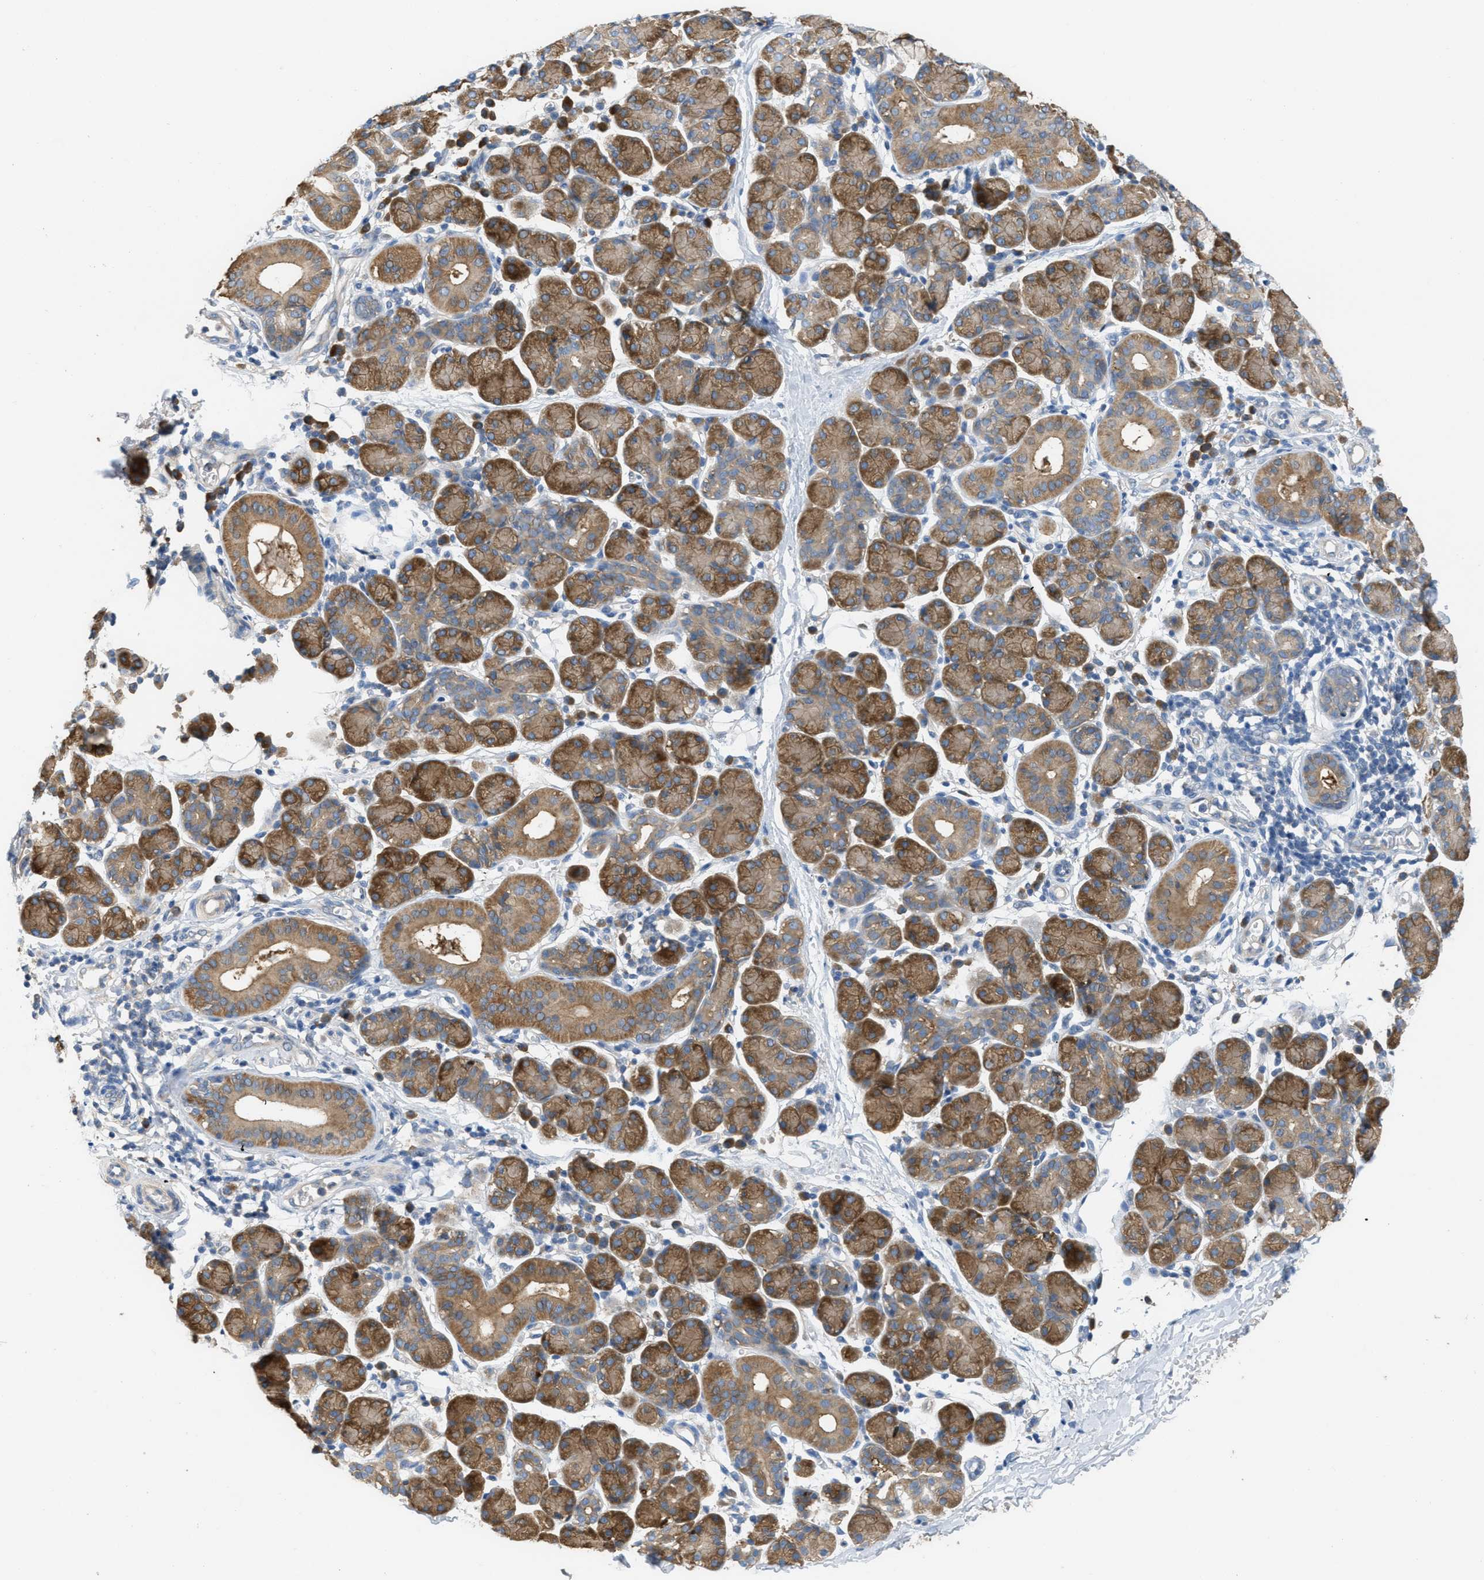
{"staining": {"intensity": "moderate", "quantity": ">75%", "location": "cytoplasmic/membranous"}, "tissue": "salivary gland", "cell_type": "Glandular cells", "image_type": "normal", "snomed": [{"axis": "morphology", "description": "Normal tissue, NOS"}, {"axis": "morphology", "description": "Inflammation, NOS"}, {"axis": "topography", "description": "Lymph node"}, {"axis": "topography", "description": "Salivary gland"}], "caption": "A medium amount of moderate cytoplasmic/membranous staining is seen in about >75% of glandular cells in benign salivary gland.", "gene": "UBA5", "patient": {"sex": "male", "age": 3}}